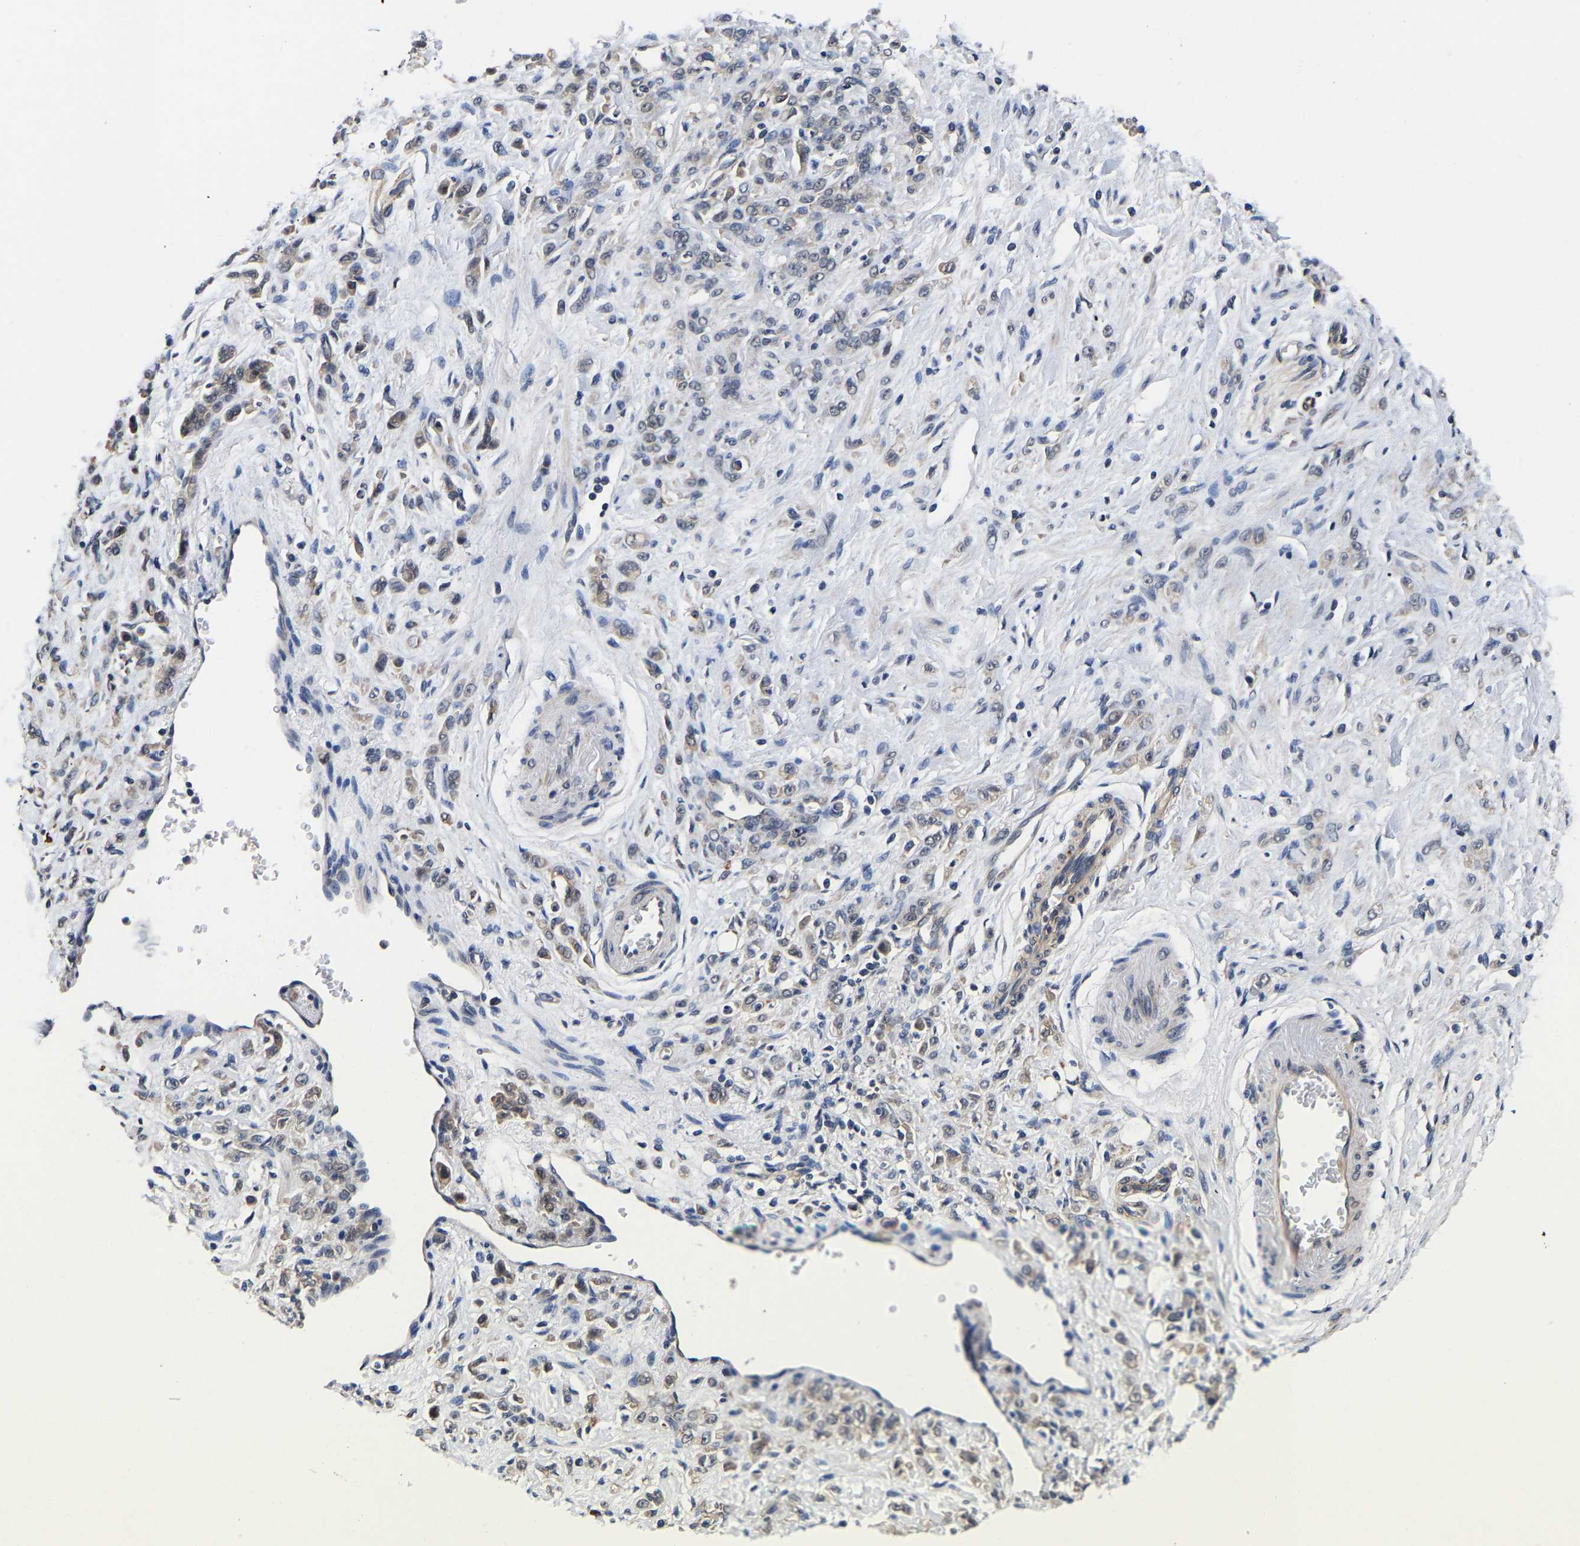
{"staining": {"intensity": "weak", "quantity": "<25%", "location": "cytoplasmic/membranous"}, "tissue": "stomach cancer", "cell_type": "Tumor cells", "image_type": "cancer", "snomed": [{"axis": "morphology", "description": "Normal tissue, NOS"}, {"axis": "morphology", "description": "Adenocarcinoma, NOS"}, {"axis": "topography", "description": "Stomach"}], "caption": "Photomicrograph shows no protein staining in tumor cells of stomach cancer (adenocarcinoma) tissue.", "gene": "METTL16", "patient": {"sex": "male", "age": 82}}